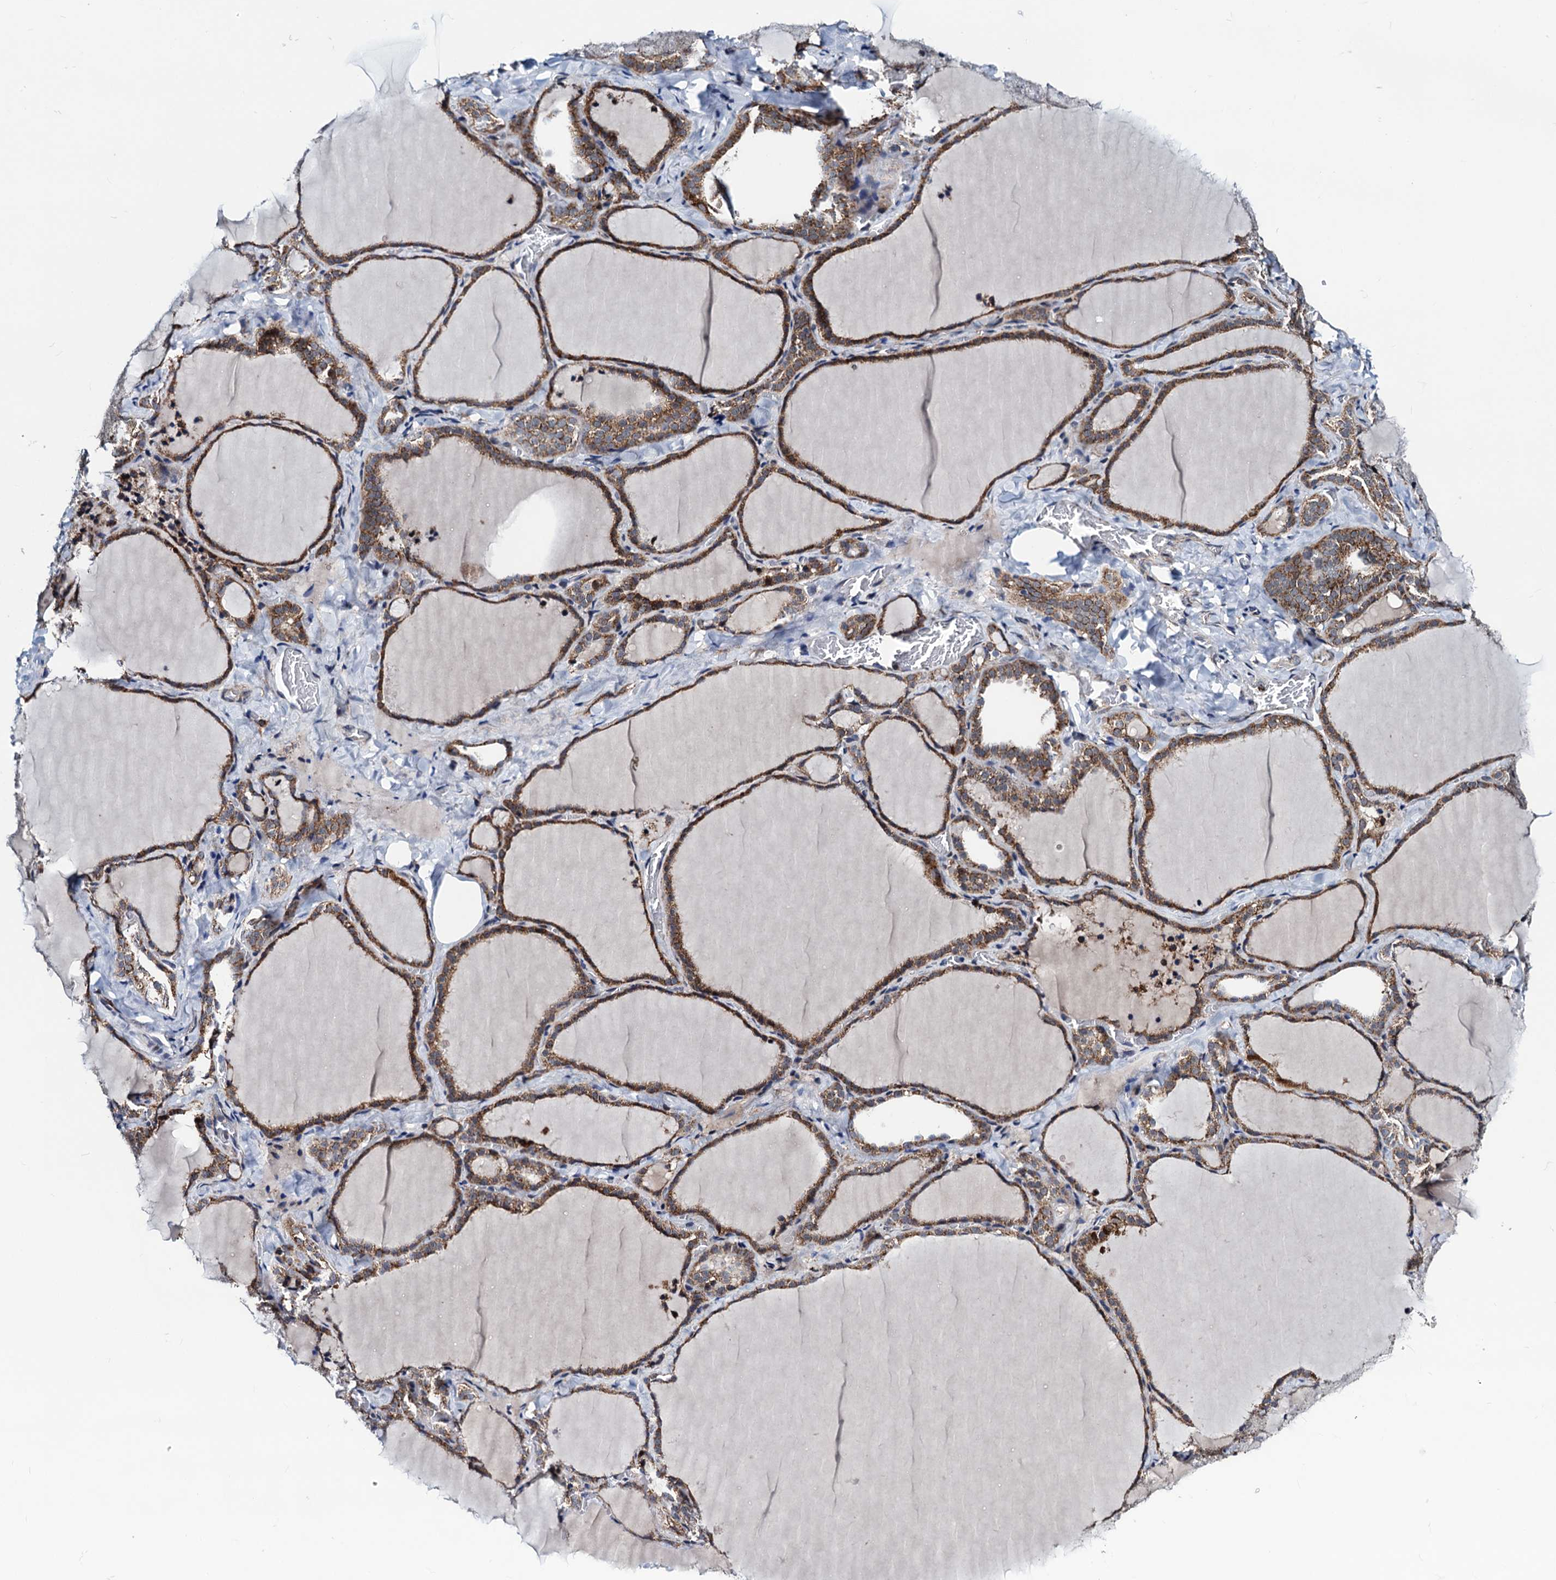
{"staining": {"intensity": "moderate", "quantity": ">75%", "location": "cytoplasmic/membranous,nuclear"}, "tissue": "thyroid gland", "cell_type": "Glandular cells", "image_type": "normal", "snomed": [{"axis": "morphology", "description": "Normal tissue, NOS"}, {"axis": "topography", "description": "Thyroid gland"}], "caption": "Protein expression analysis of benign human thyroid gland reveals moderate cytoplasmic/membranous,nuclear staining in approximately >75% of glandular cells.", "gene": "COA4", "patient": {"sex": "female", "age": 22}}